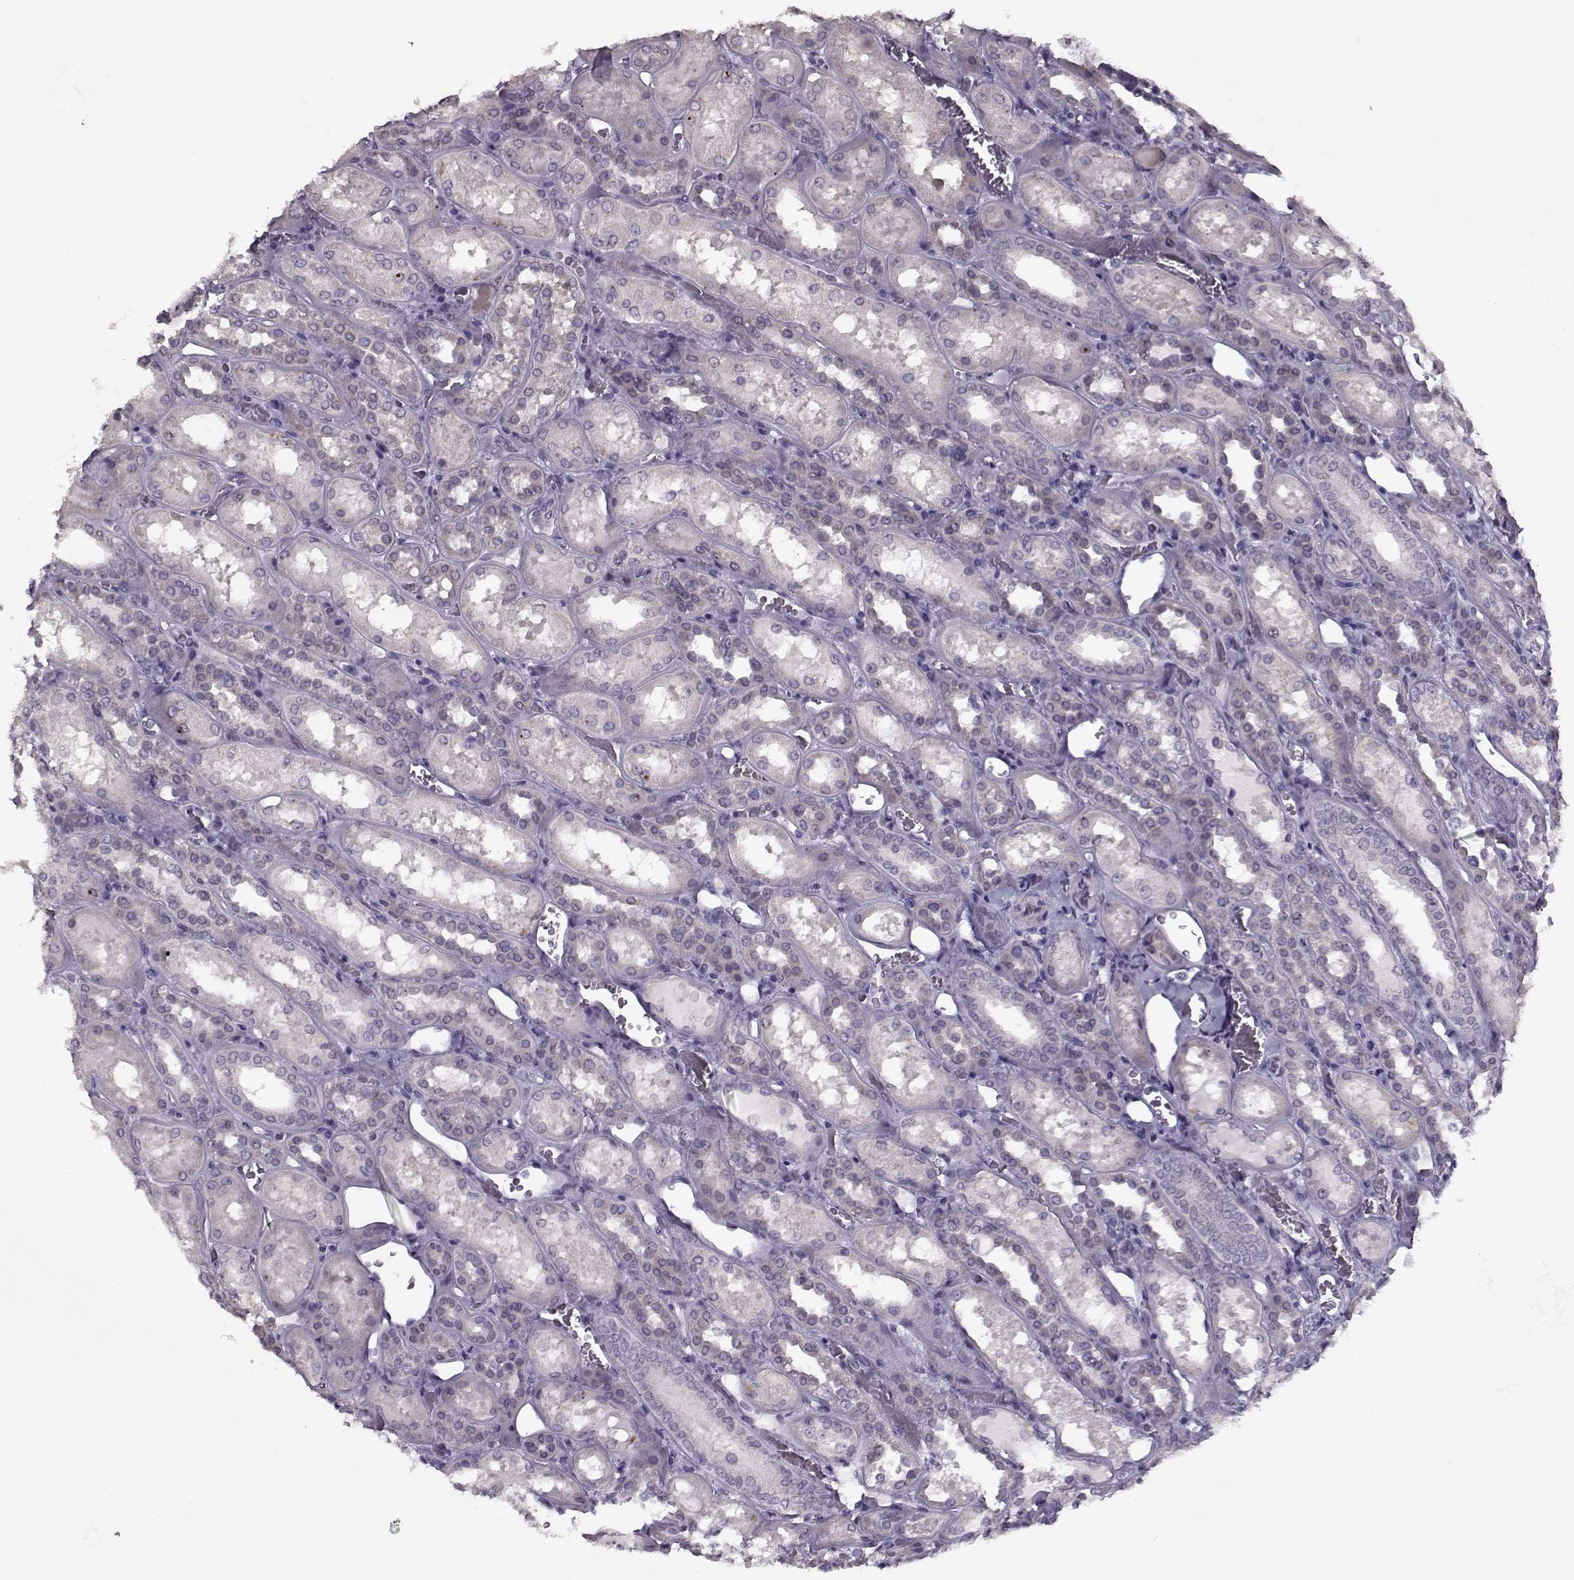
{"staining": {"intensity": "negative", "quantity": "none", "location": "none"}, "tissue": "kidney", "cell_type": "Cells in glomeruli", "image_type": "normal", "snomed": [{"axis": "morphology", "description": "Normal tissue, NOS"}, {"axis": "topography", "description": "Kidney"}], "caption": "Human kidney stained for a protein using immunohistochemistry shows no expression in cells in glomeruli.", "gene": "SEC16B", "patient": {"sex": "male", "age": 73}}